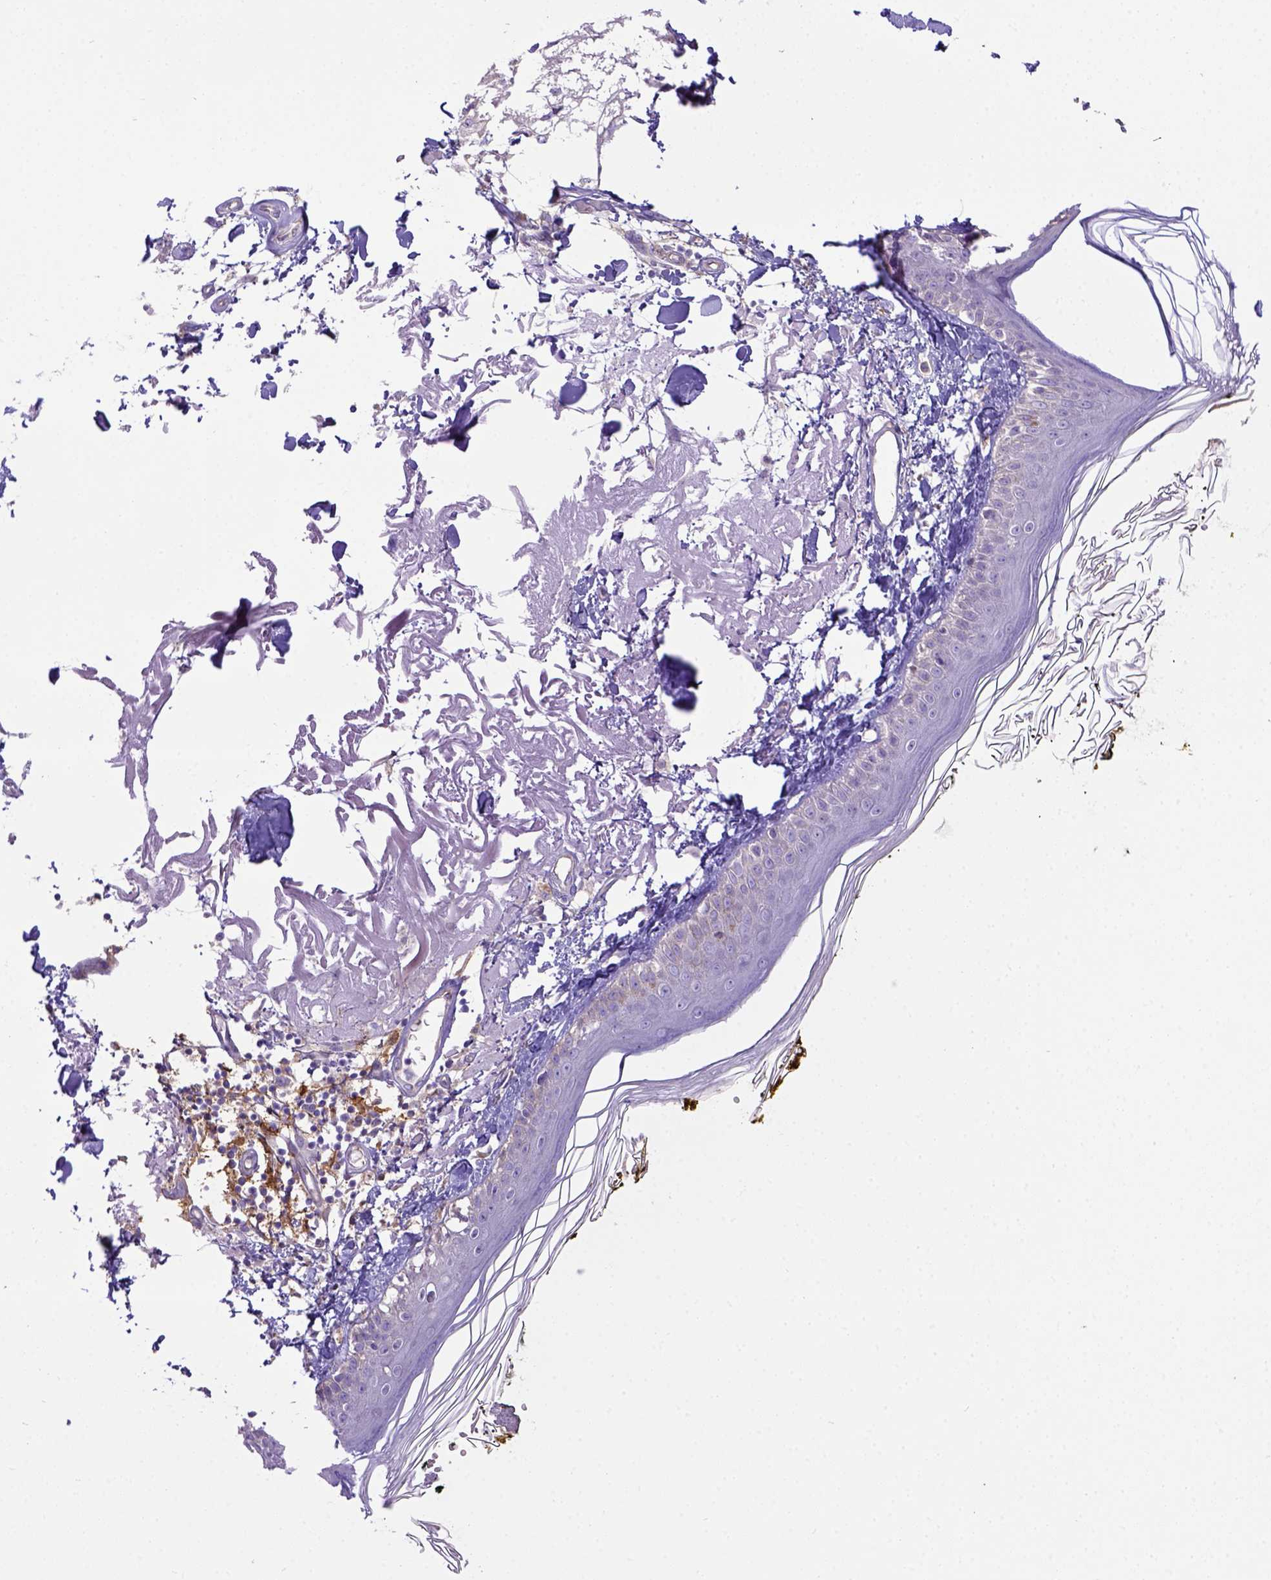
{"staining": {"intensity": "negative", "quantity": "none", "location": "none"}, "tissue": "skin", "cell_type": "Fibroblasts", "image_type": "normal", "snomed": [{"axis": "morphology", "description": "Normal tissue, NOS"}, {"axis": "topography", "description": "Skin"}], "caption": "DAB immunohistochemical staining of benign skin displays no significant positivity in fibroblasts. (DAB (3,3'-diaminobenzidine) immunohistochemistry, high magnification).", "gene": "CD40", "patient": {"sex": "male", "age": 76}}